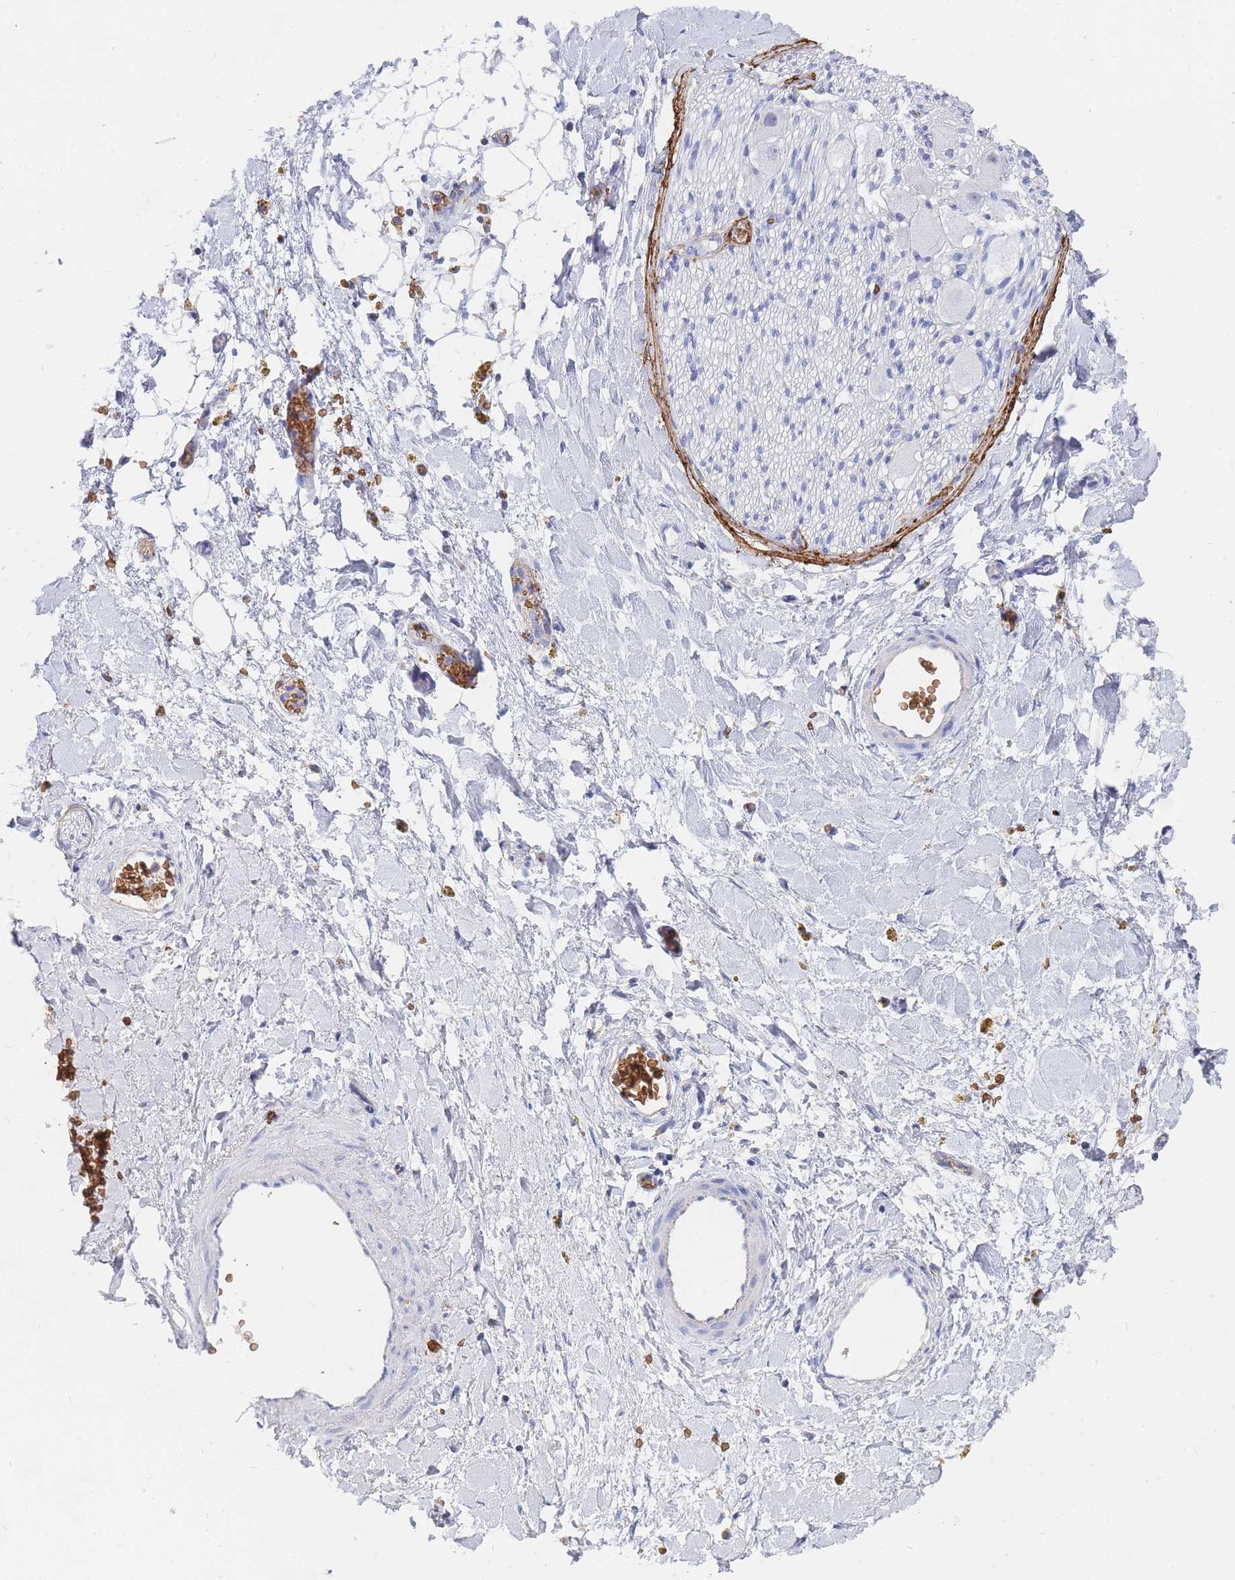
{"staining": {"intensity": "negative", "quantity": "none", "location": "none"}, "tissue": "adipose tissue", "cell_type": "Adipocytes", "image_type": "normal", "snomed": [{"axis": "morphology", "description": "Normal tissue, NOS"}, {"axis": "topography", "description": "Kidney"}, {"axis": "topography", "description": "Peripheral nerve tissue"}], "caption": "DAB immunohistochemical staining of unremarkable human adipose tissue reveals no significant expression in adipocytes.", "gene": "SLC2A1", "patient": {"sex": "male", "age": 7}}